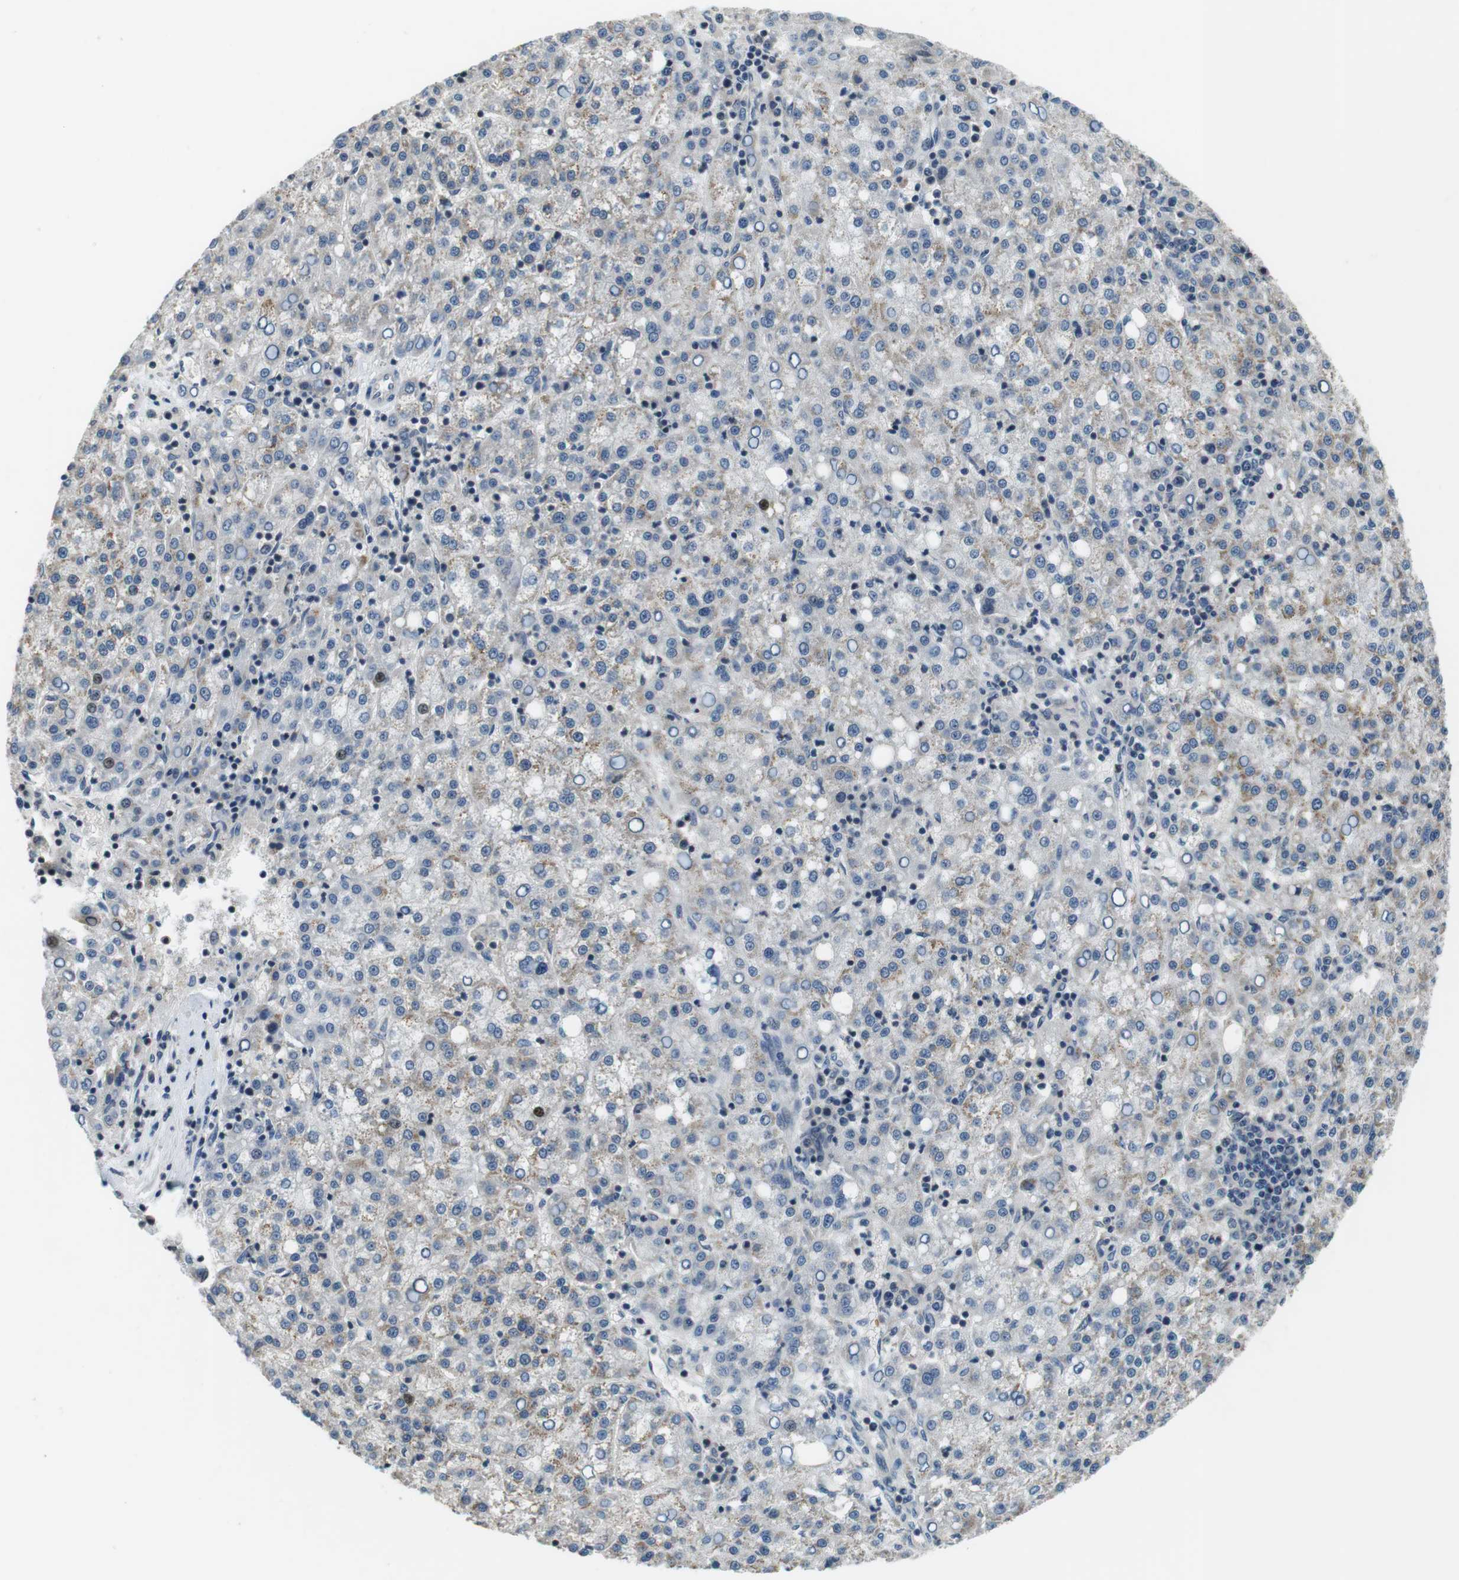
{"staining": {"intensity": "weak", "quantity": "25%-75%", "location": "cytoplasmic/membranous"}, "tissue": "liver cancer", "cell_type": "Tumor cells", "image_type": "cancer", "snomed": [{"axis": "morphology", "description": "Carcinoma, Hepatocellular, NOS"}, {"axis": "topography", "description": "Liver"}], "caption": "A high-resolution image shows immunohistochemistry staining of hepatocellular carcinoma (liver), which displays weak cytoplasmic/membranous staining in about 25%-75% of tumor cells.", "gene": "NEK4", "patient": {"sex": "female", "age": 58}}